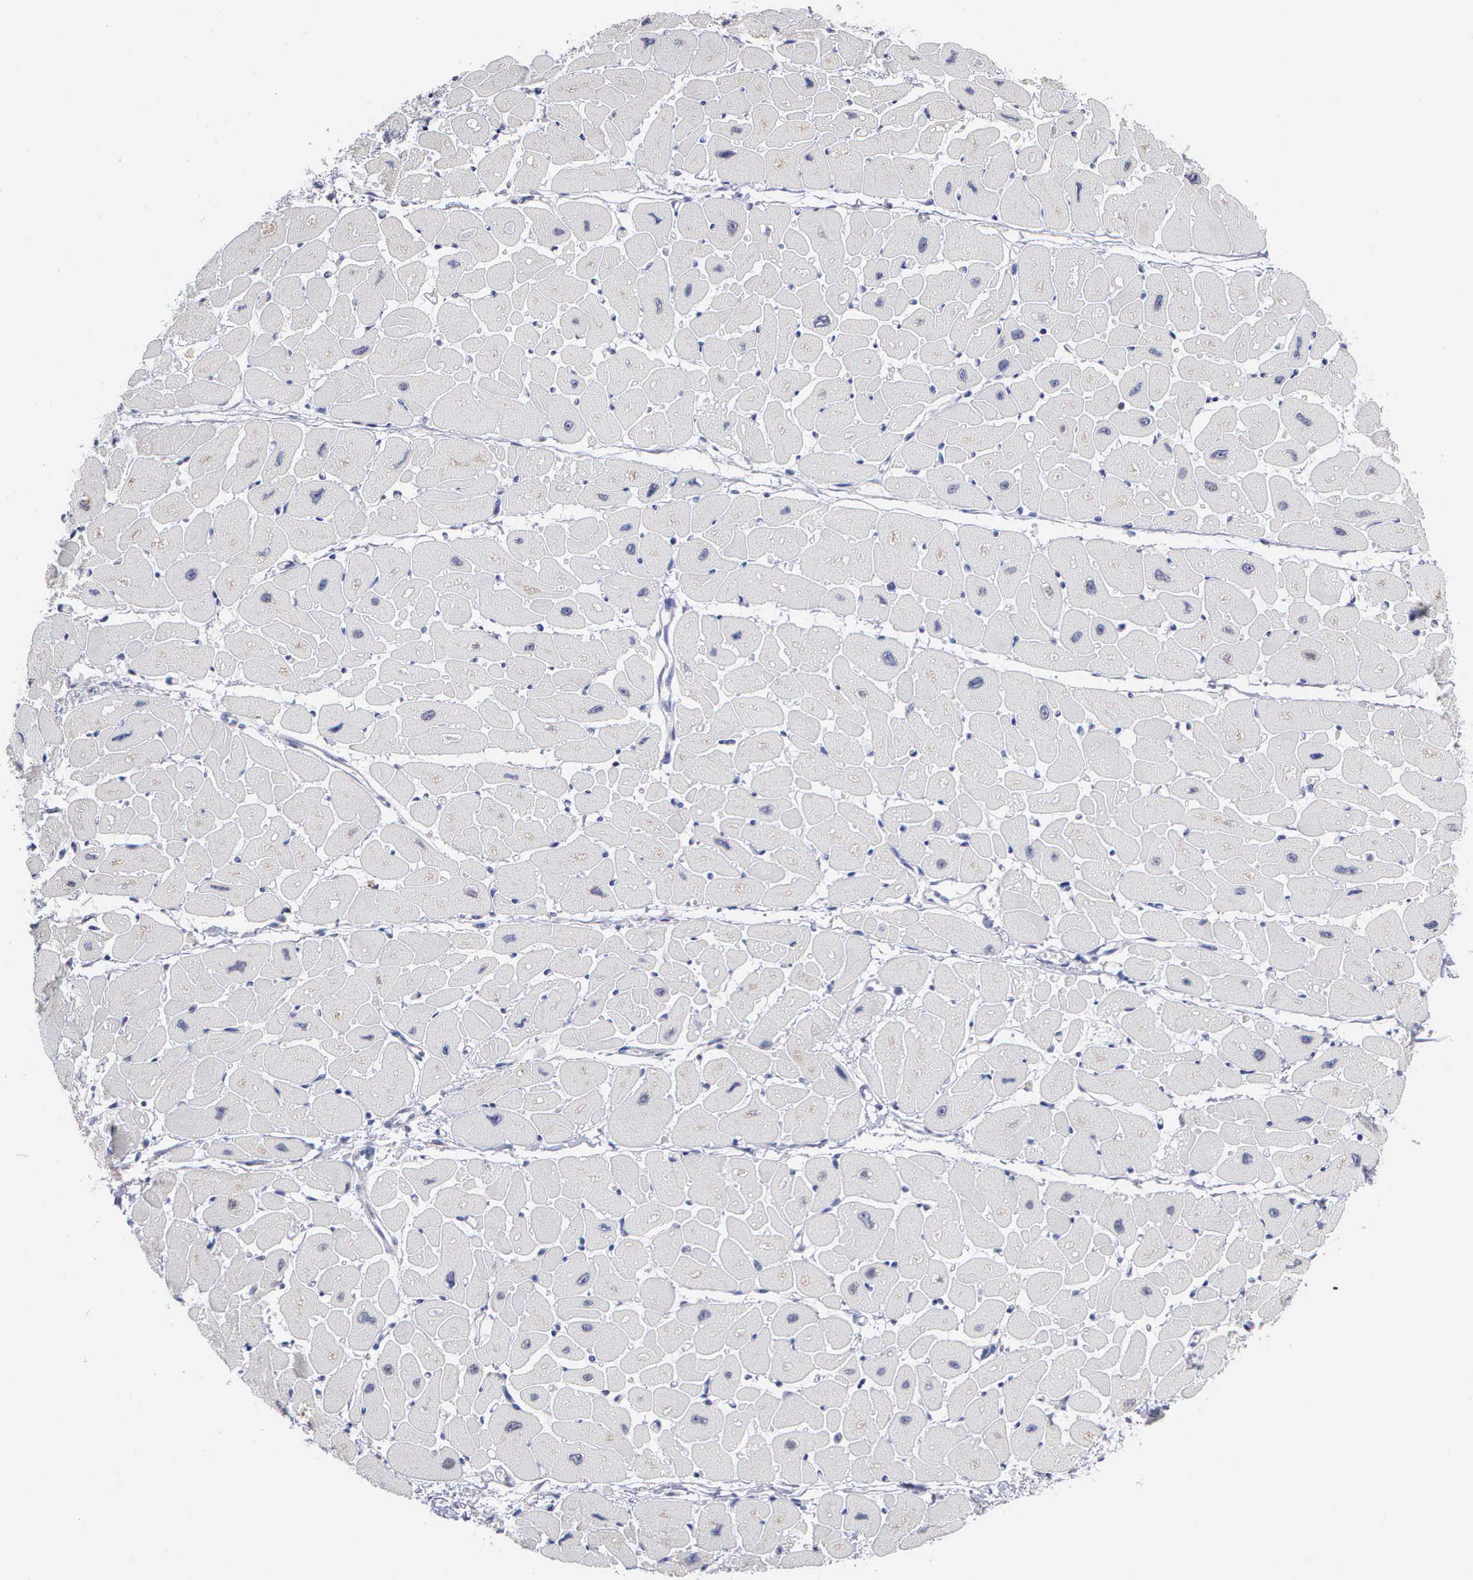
{"staining": {"intensity": "negative", "quantity": "none", "location": "none"}, "tissue": "heart muscle", "cell_type": "Cardiomyocytes", "image_type": "normal", "snomed": [{"axis": "morphology", "description": "Normal tissue, NOS"}, {"axis": "topography", "description": "Heart"}], "caption": "The immunohistochemistry micrograph has no significant expression in cardiomyocytes of heart muscle. Brightfield microscopy of immunohistochemistry (IHC) stained with DAB (brown) and hematoxylin (blue), captured at high magnification.", "gene": "KDM6A", "patient": {"sex": "female", "age": 54}}